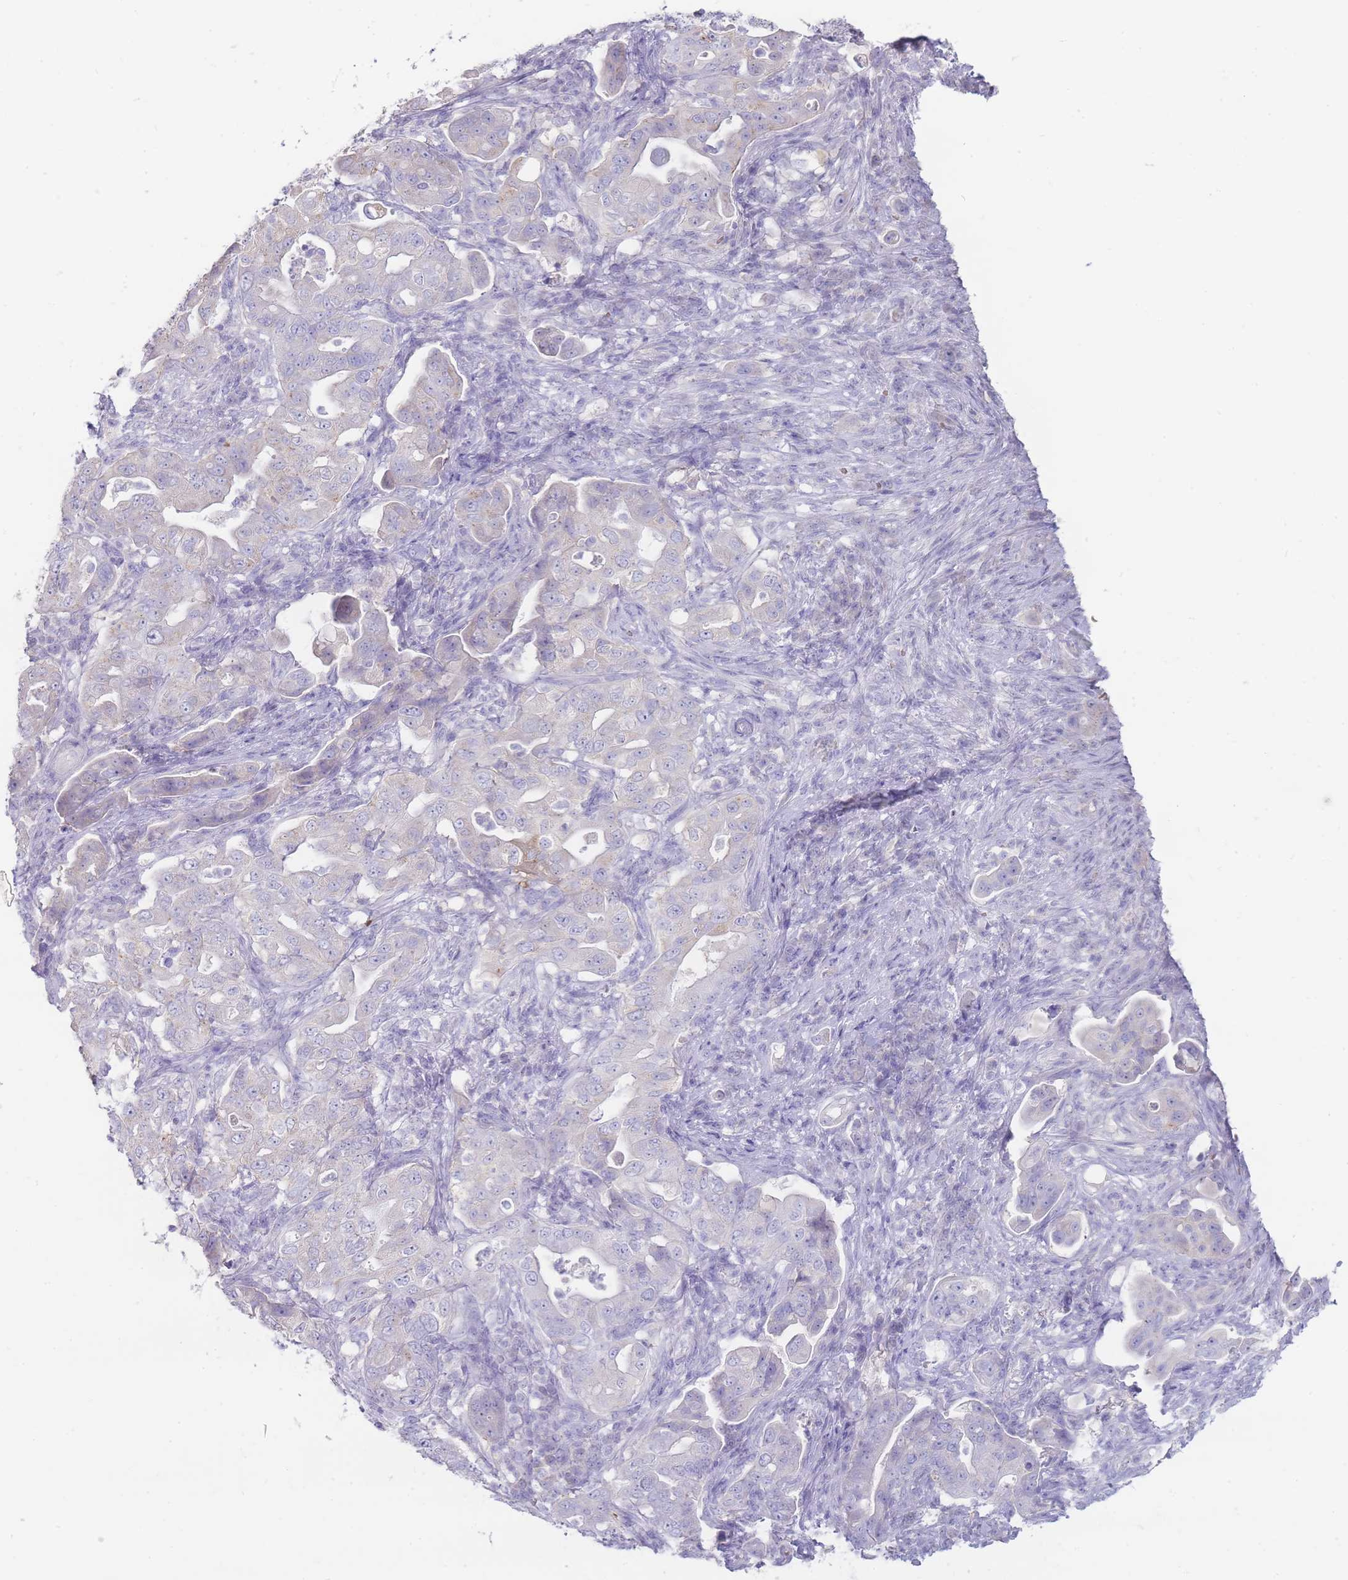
{"staining": {"intensity": "negative", "quantity": "none", "location": "none"}, "tissue": "pancreatic cancer", "cell_type": "Tumor cells", "image_type": "cancer", "snomed": [{"axis": "morphology", "description": "Normal tissue, NOS"}, {"axis": "morphology", "description": "Adenocarcinoma, NOS"}, {"axis": "topography", "description": "Lymph node"}, {"axis": "topography", "description": "Pancreas"}], "caption": "Pancreatic adenocarcinoma was stained to show a protein in brown. There is no significant positivity in tumor cells.", "gene": "HBG2", "patient": {"sex": "female", "age": 67}}